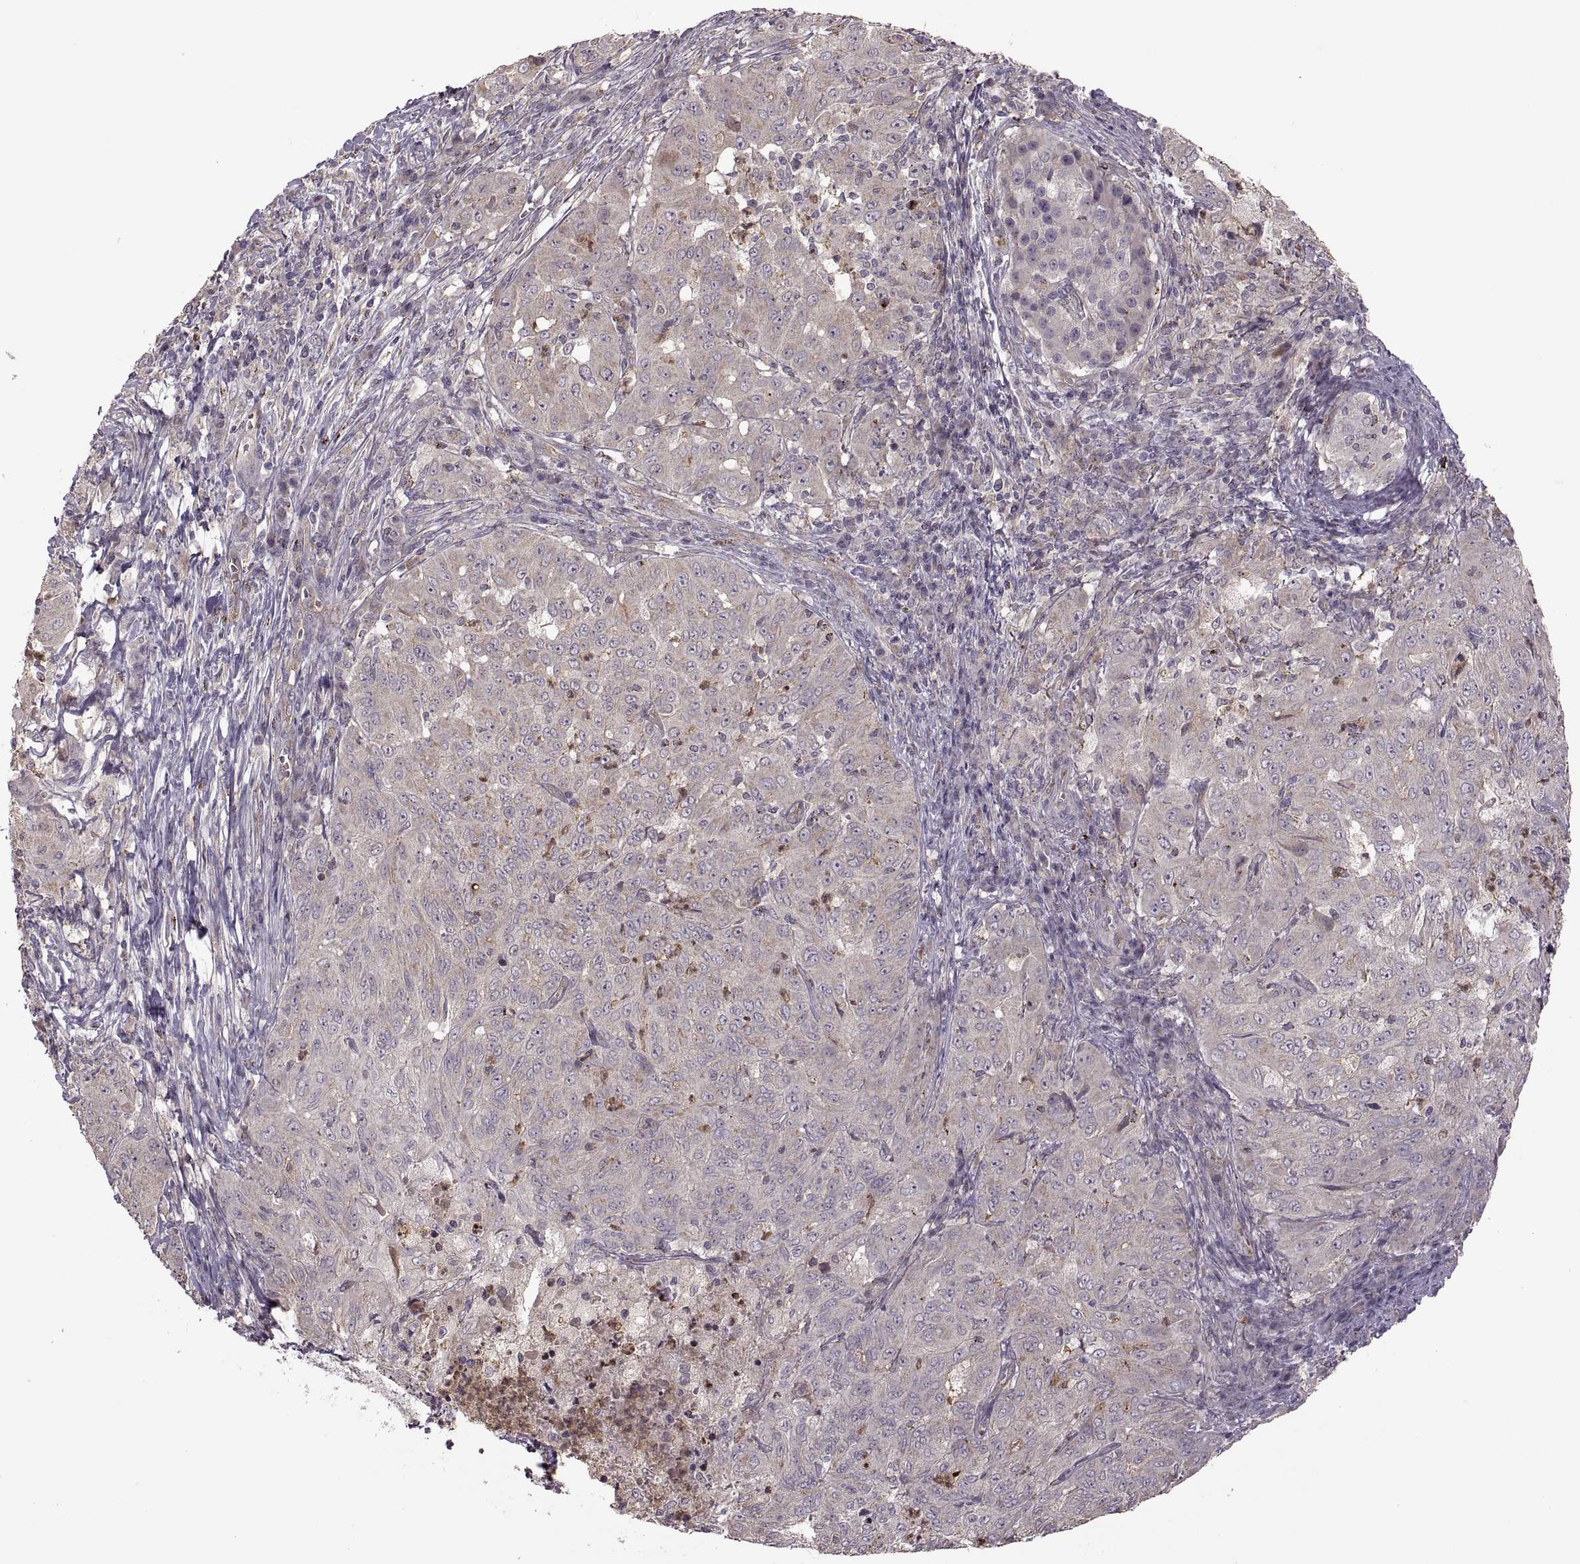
{"staining": {"intensity": "negative", "quantity": "none", "location": "none"}, "tissue": "pancreatic cancer", "cell_type": "Tumor cells", "image_type": "cancer", "snomed": [{"axis": "morphology", "description": "Adenocarcinoma, NOS"}, {"axis": "topography", "description": "Pancreas"}], "caption": "A high-resolution histopathology image shows IHC staining of pancreatic adenocarcinoma, which demonstrates no significant positivity in tumor cells.", "gene": "PIERCE1", "patient": {"sex": "male", "age": 63}}